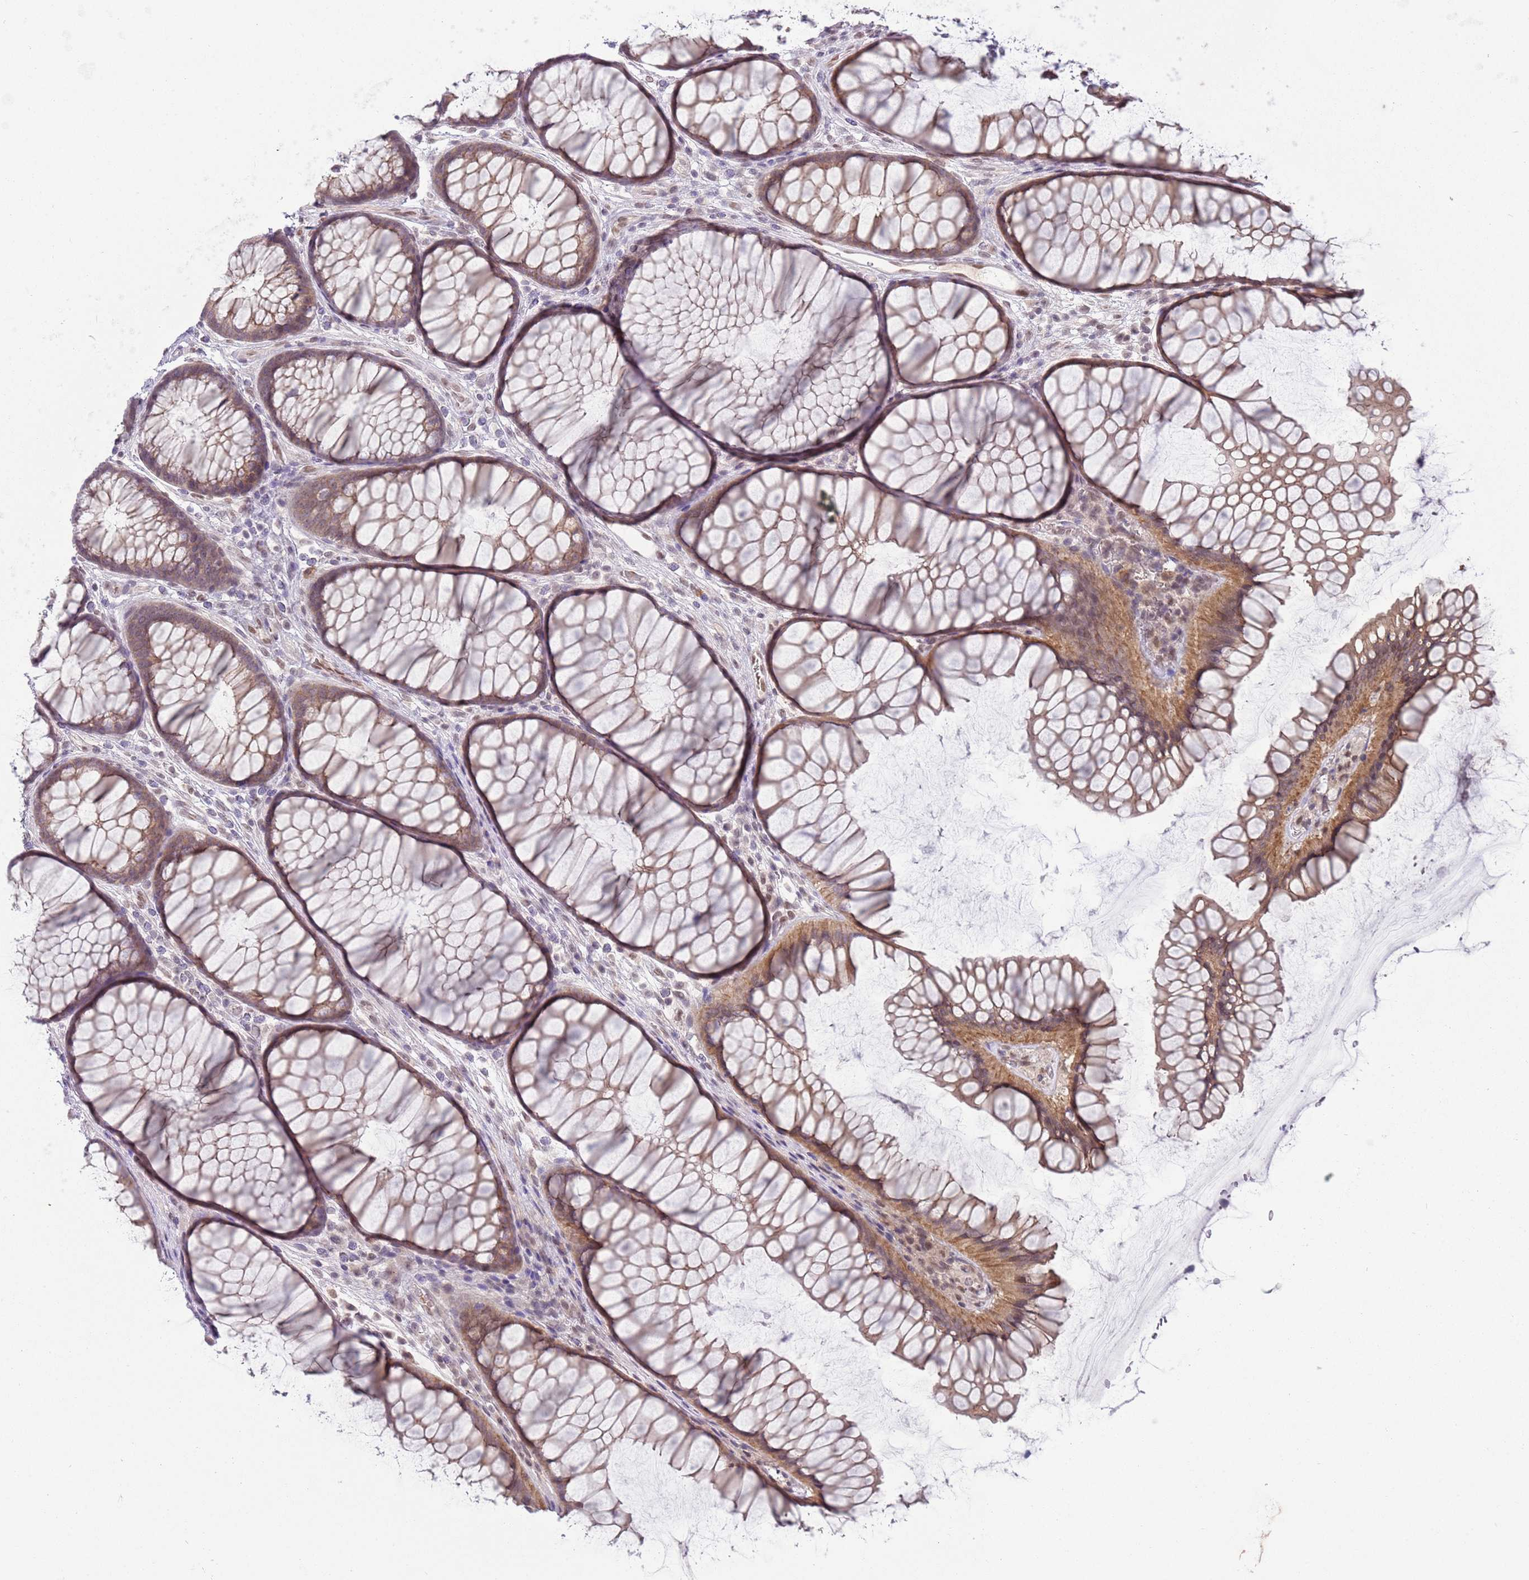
{"staining": {"intensity": "weak", "quantity": "25%-75%", "location": "cytoplasmic/membranous"}, "tissue": "colon", "cell_type": "Endothelial cells", "image_type": "normal", "snomed": [{"axis": "morphology", "description": "Normal tissue, NOS"}, {"axis": "topography", "description": "Colon"}], "caption": "An IHC histopathology image of unremarkable tissue is shown. Protein staining in brown shows weak cytoplasmic/membranous positivity in colon within endothelial cells. Using DAB (brown) and hematoxylin (blue) stains, captured at high magnification using brightfield microscopy.", "gene": "TM2D1", "patient": {"sex": "female", "age": 82}}